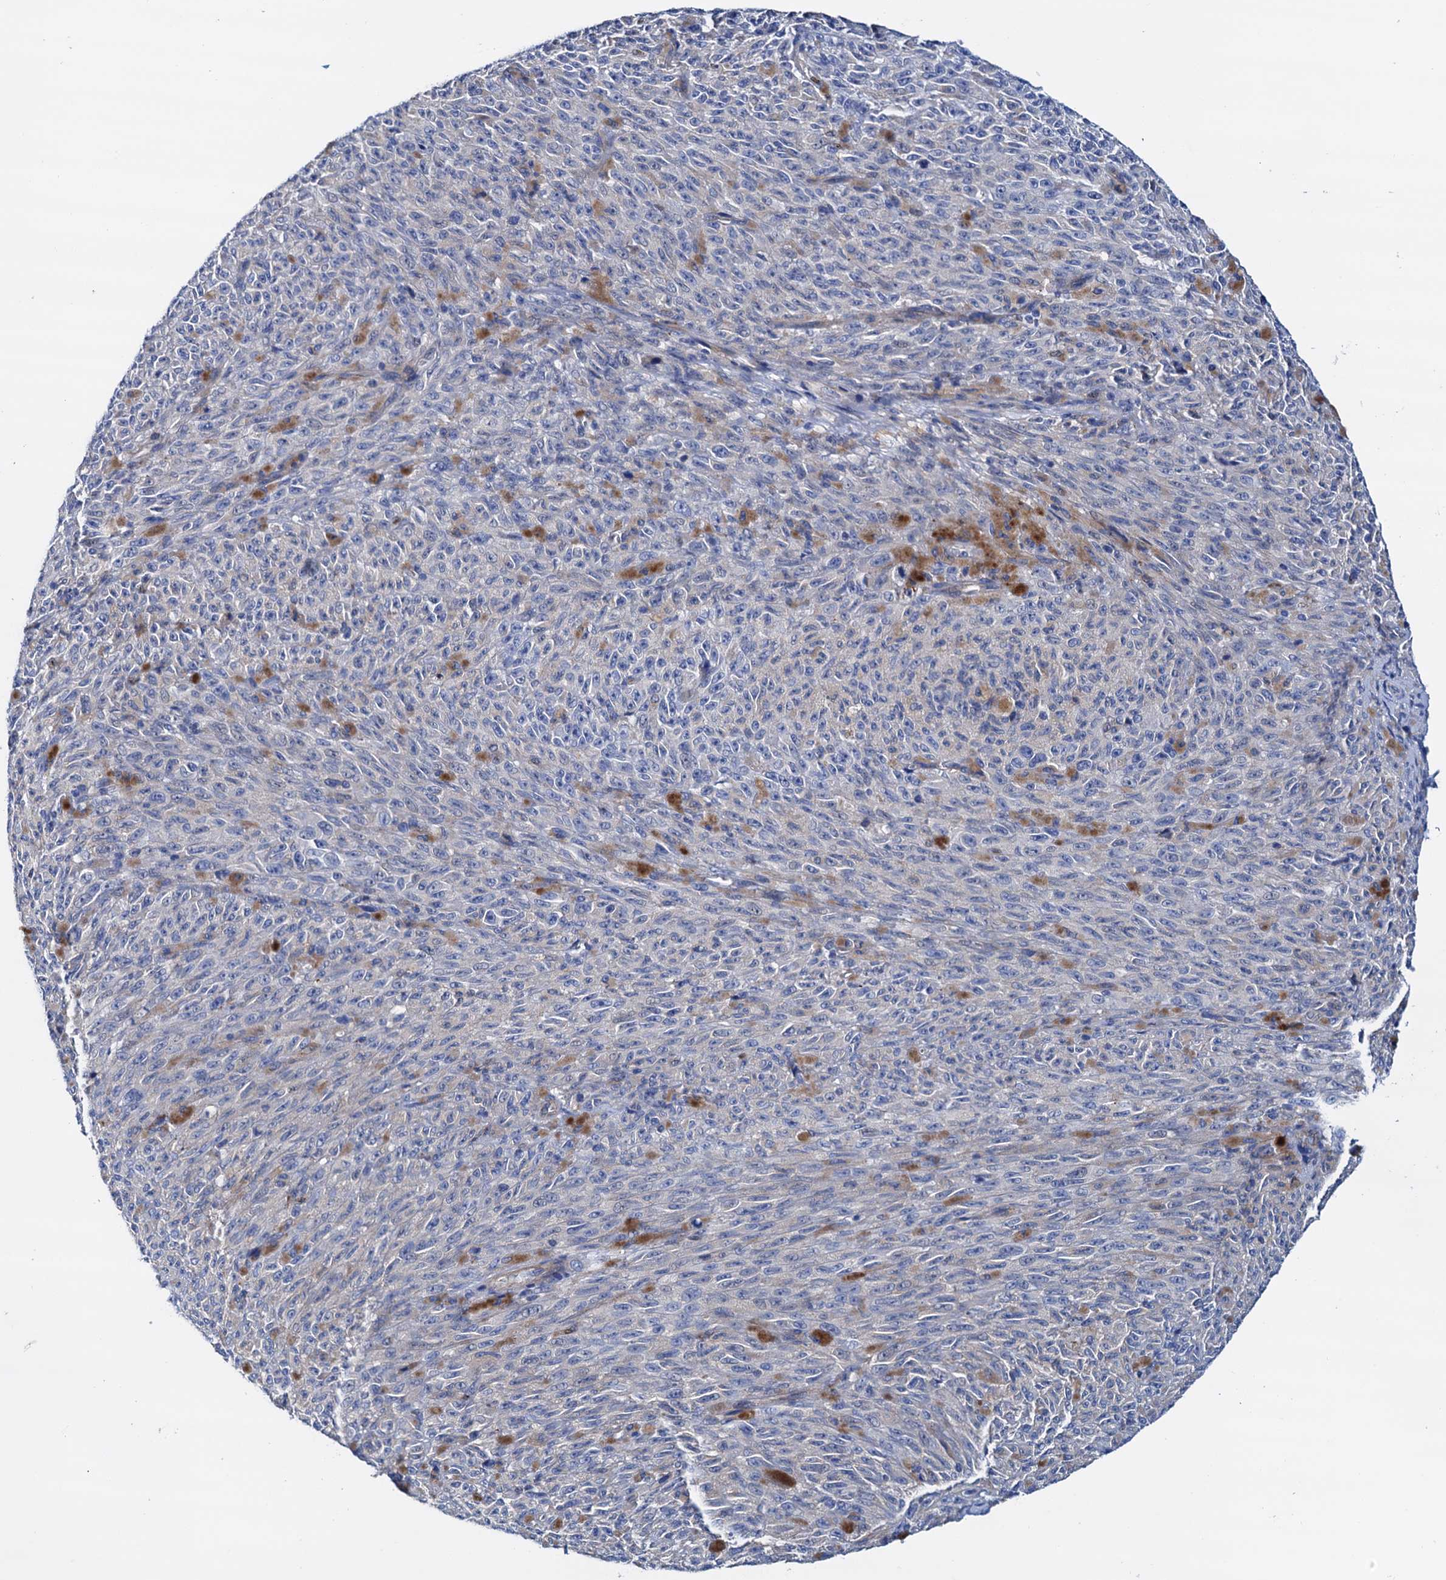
{"staining": {"intensity": "negative", "quantity": "none", "location": "none"}, "tissue": "melanoma", "cell_type": "Tumor cells", "image_type": "cancer", "snomed": [{"axis": "morphology", "description": "Malignant melanoma, NOS"}, {"axis": "topography", "description": "Skin"}], "caption": "Immunohistochemistry (IHC) of human melanoma displays no staining in tumor cells. The staining is performed using DAB (3,3'-diaminobenzidine) brown chromogen with nuclei counter-stained in using hematoxylin.", "gene": "RASSF9", "patient": {"sex": "female", "age": 82}}